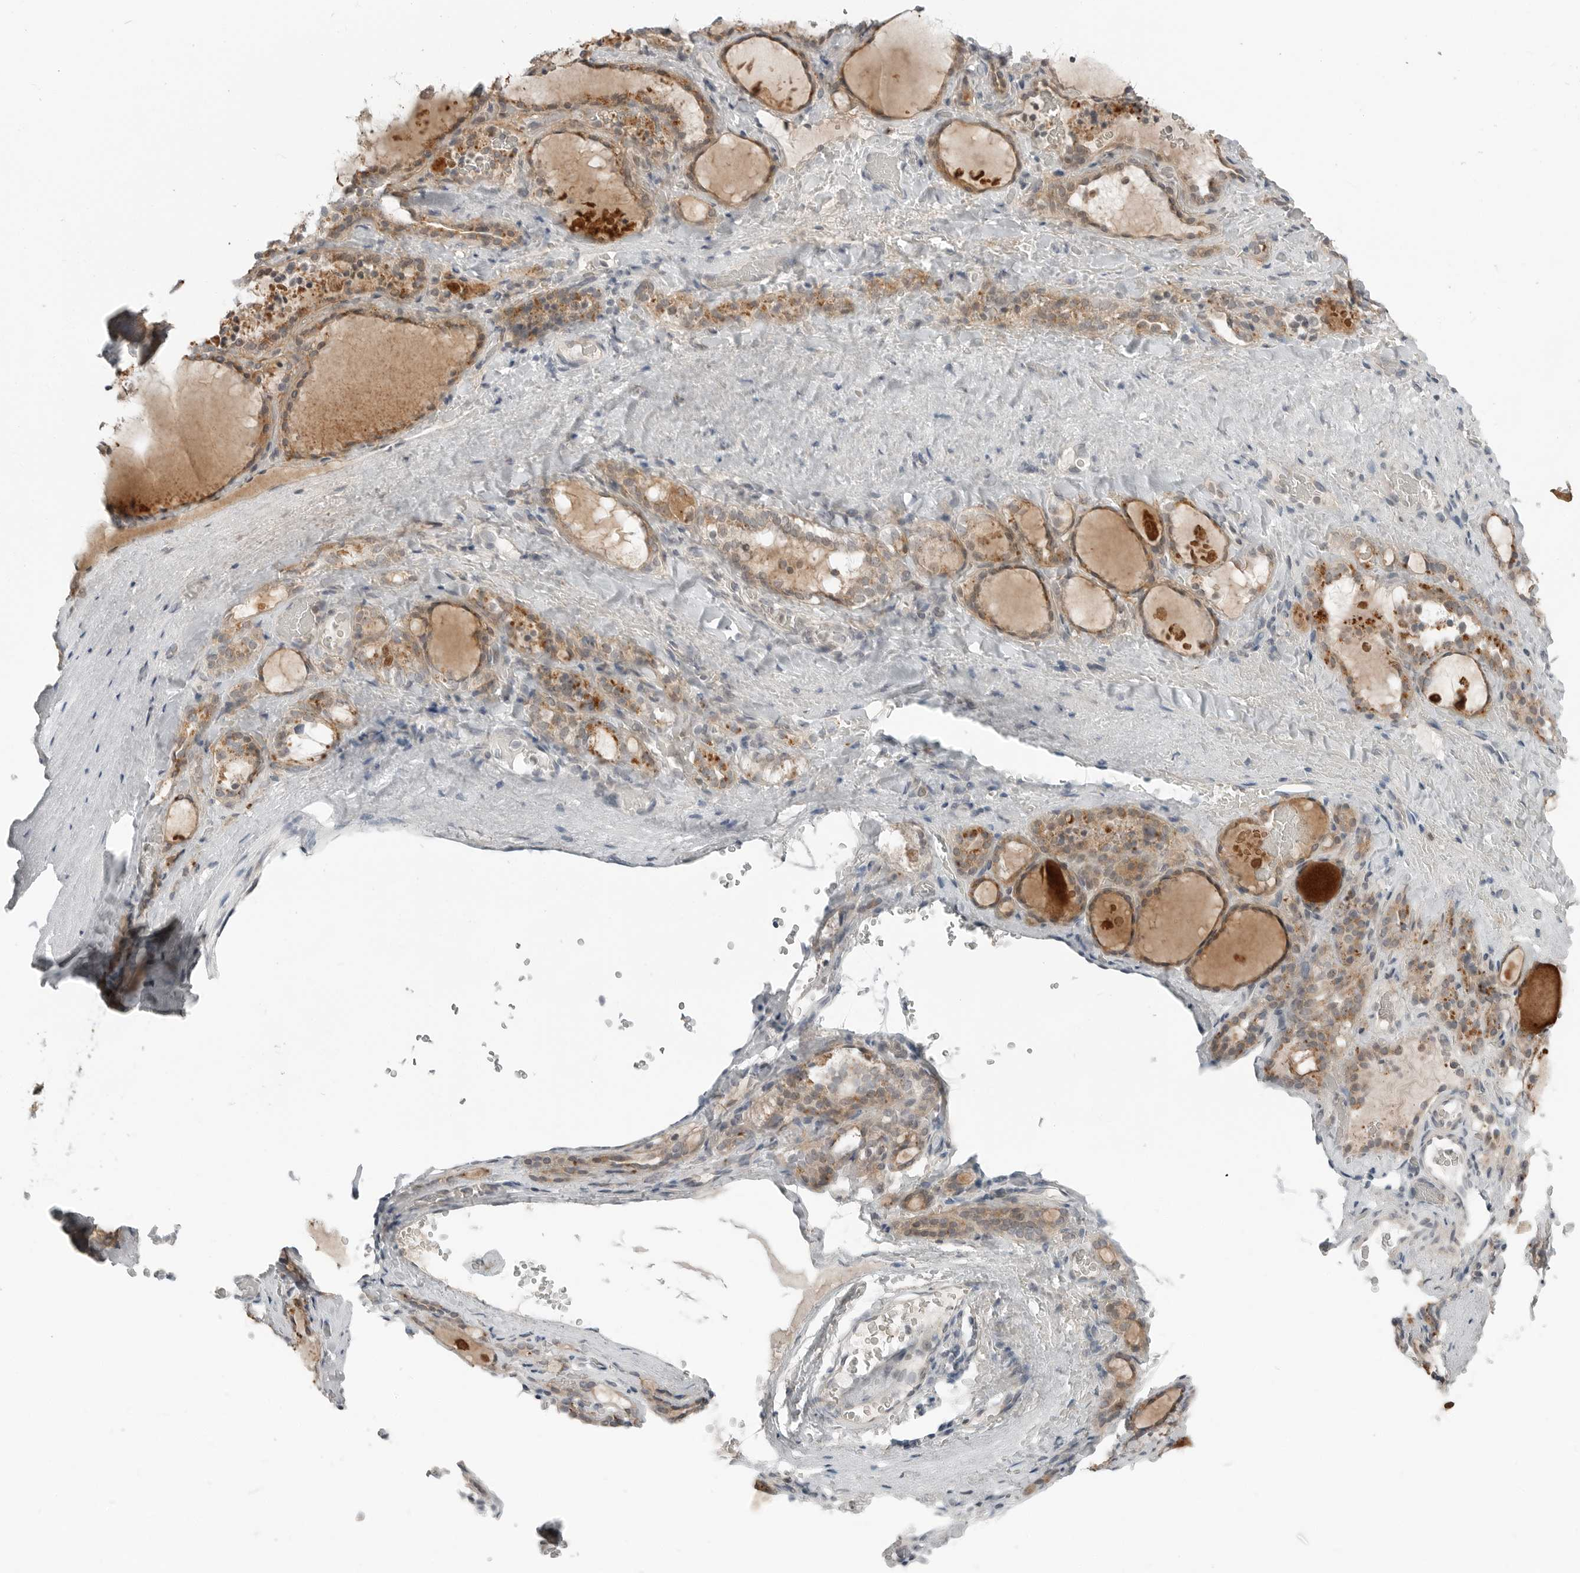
{"staining": {"intensity": "moderate", "quantity": ">75%", "location": "cytoplasmic/membranous,nuclear"}, "tissue": "thyroid gland", "cell_type": "Glandular cells", "image_type": "normal", "snomed": [{"axis": "morphology", "description": "Normal tissue, NOS"}, {"axis": "topography", "description": "Thyroid gland"}], "caption": "Protein analysis of normal thyroid gland displays moderate cytoplasmic/membranous,nuclear expression in about >75% of glandular cells. The protein is shown in brown color, while the nuclei are stained blue.", "gene": "FCRLB", "patient": {"sex": "female", "age": 22}}